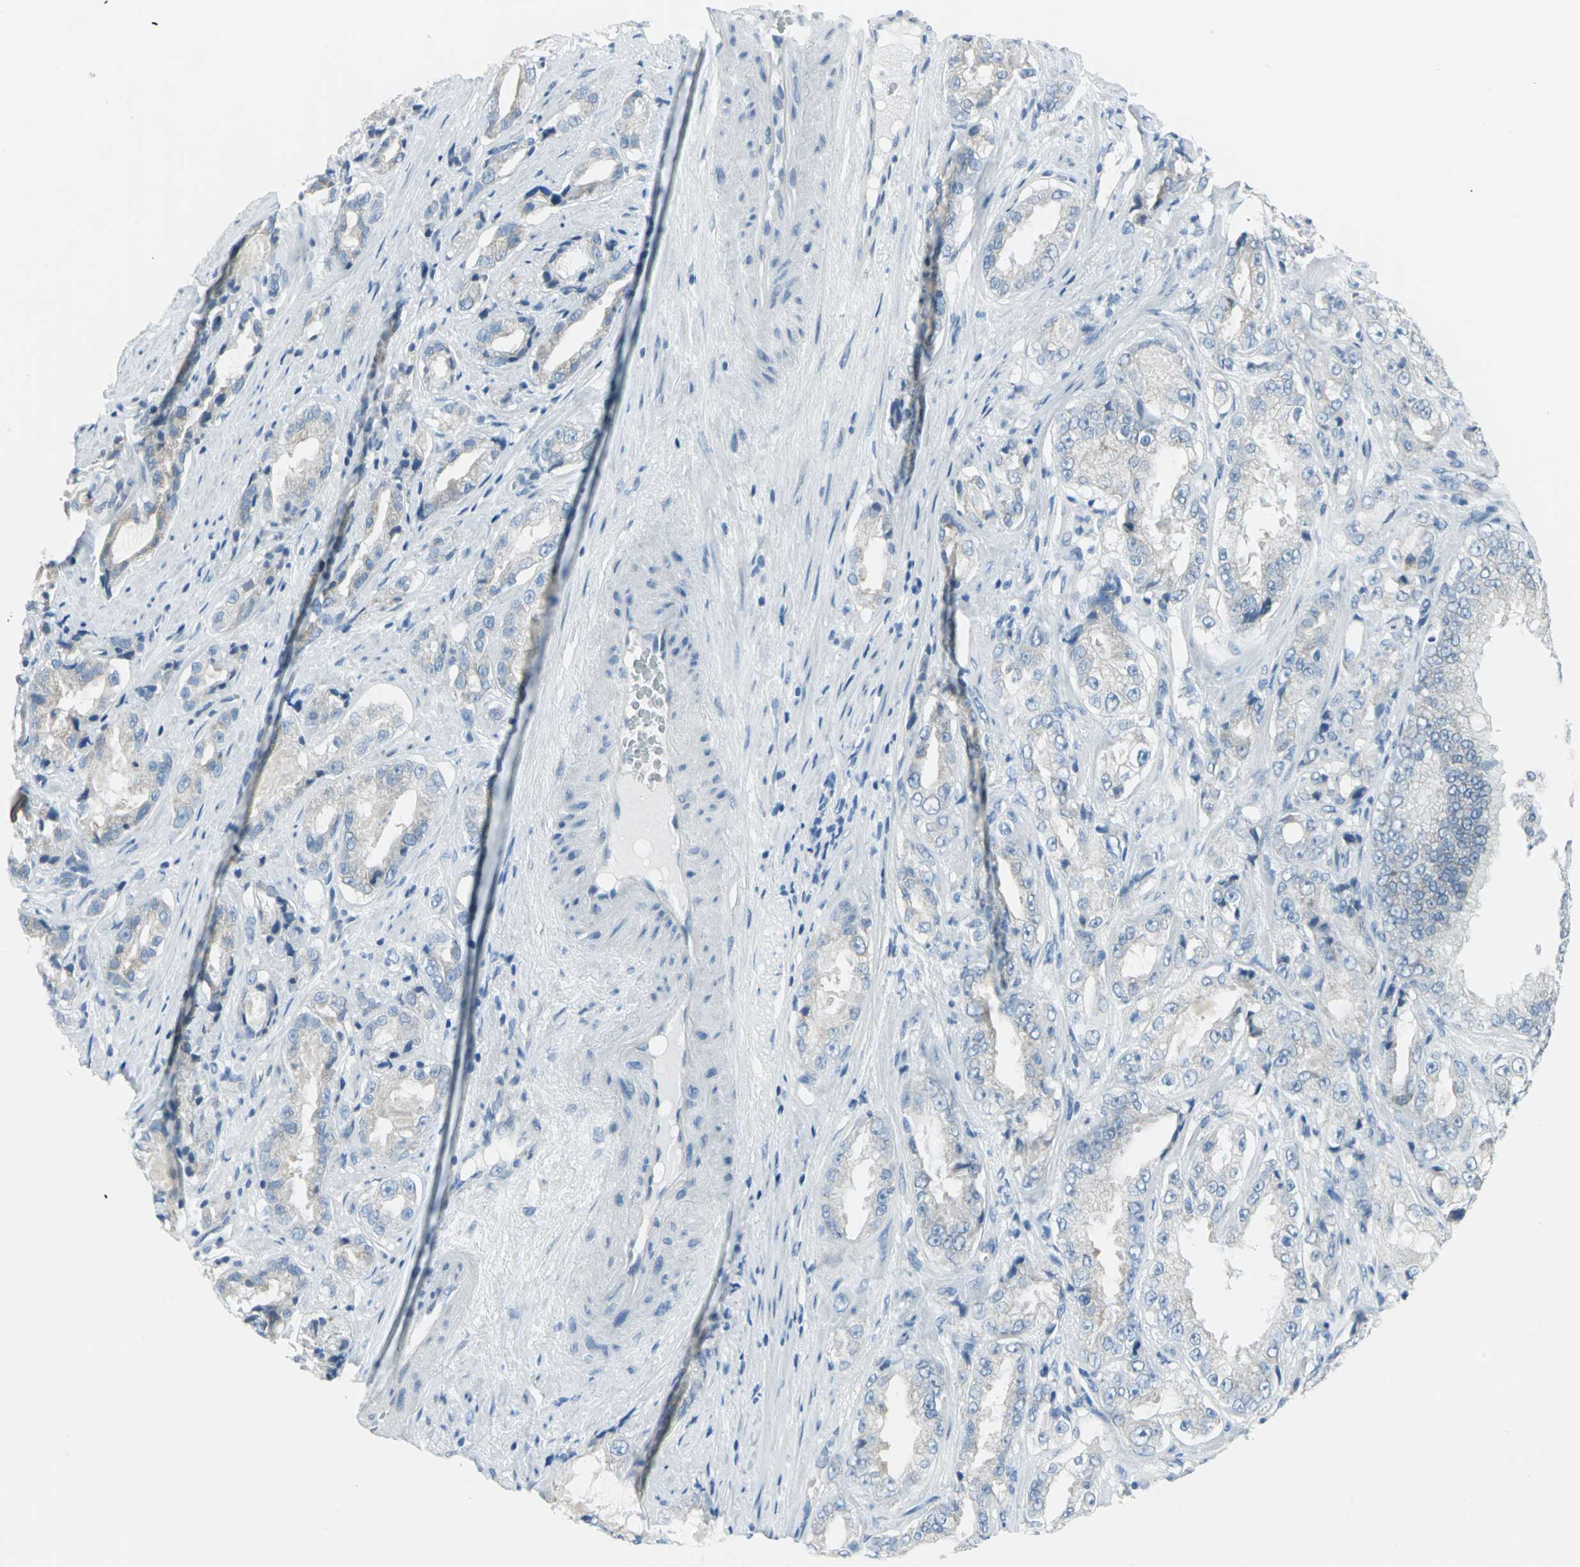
{"staining": {"intensity": "weak", "quantity": "<25%", "location": "cytoplasmic/membranous"}, "tissue": "prostate cancer", "cell_type": "Tumor cells", "image_type": "cancer", "snomed": [{"axis": "morphology", "description": "Adenocarcinoma, High grade"}, {"axis": "topography", "description": "Prostate"}], "caption": "IHC histopathology image of prostate cancer stained for a protein (brown), which exhibits no positivity in tumor cells.", "gene": "CYB5A", "patient": {"sex": "male", "age": 73}}